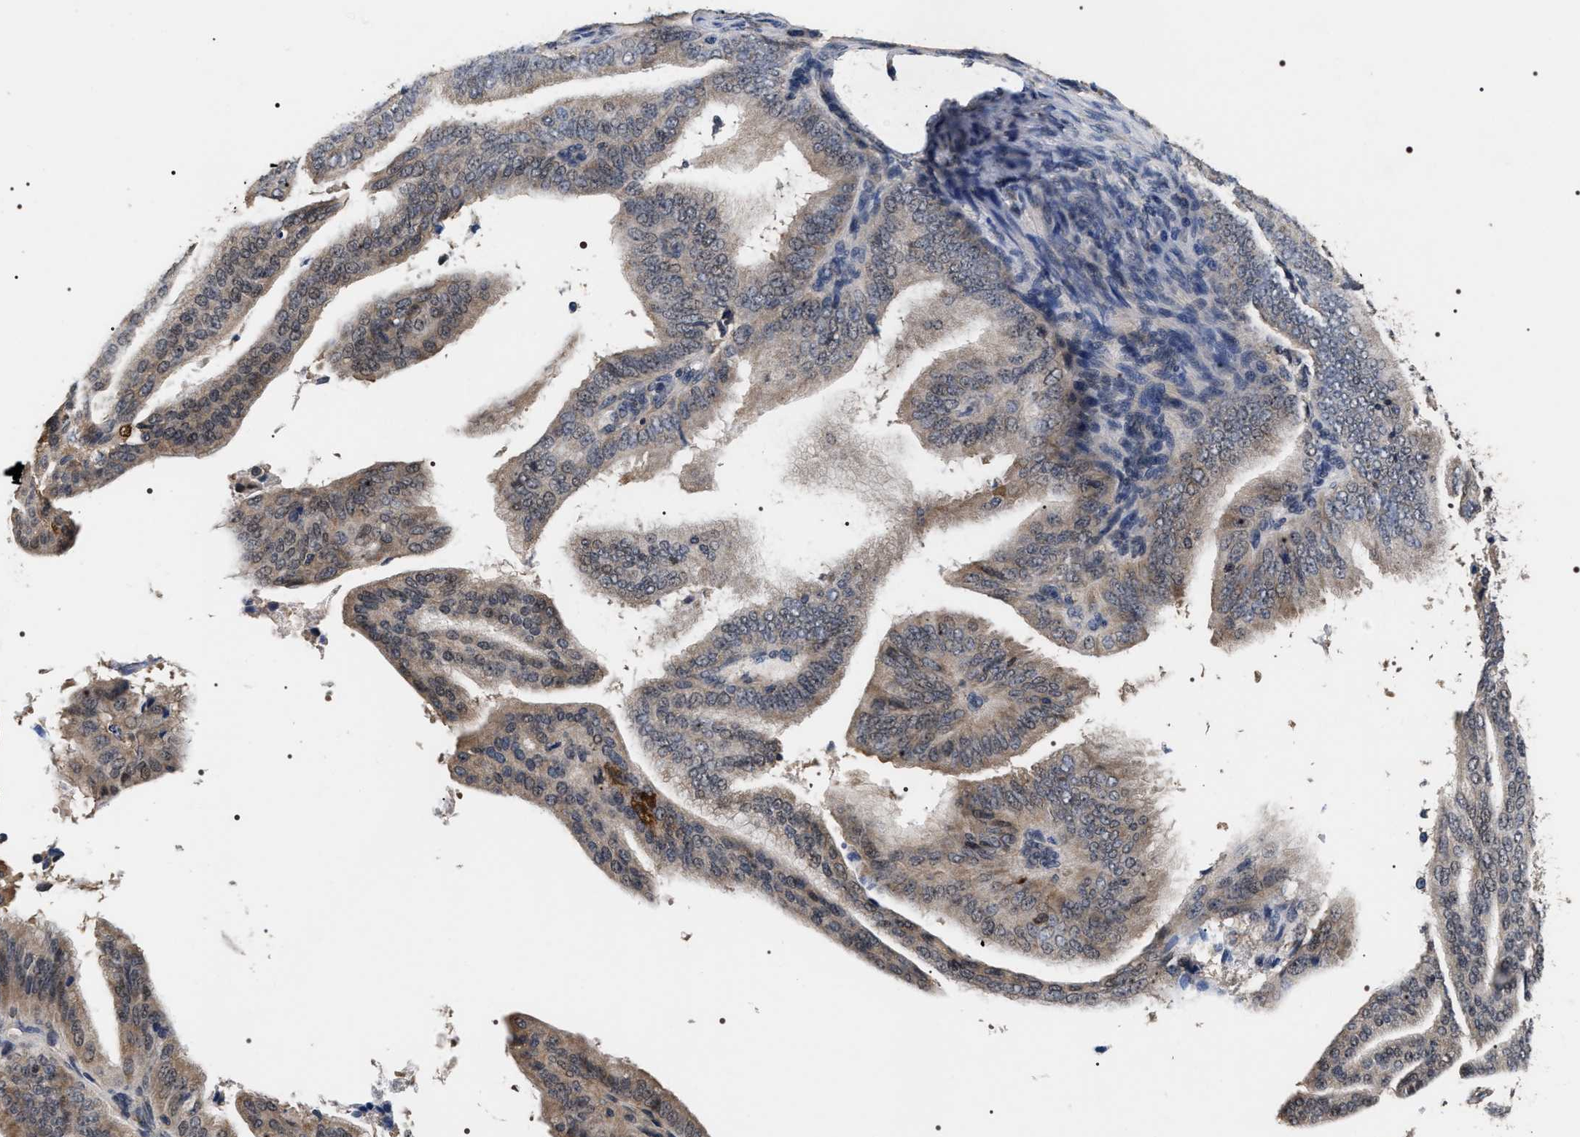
{"staining": {"intensity": "weak", "quantity": "25%-75%", "location": "cytoplasmic/membranous,nuclear"}, "tissue": "endometrial cancer", "cell_type": "Tumor cells", "image_type": "cancer", "snomed": [{"axis": "morphology", "description": "Adenocarcinoma, NOS"}, {"axis": "topography", "description": "Endometrium"}], "caption": "Immunohistochemical staining of human endometrial cancer shows low levels of weak cytoplasmic/membranous and nuclear protein positivity in approximately 25%-75% of tumor cells. The staining was performed using DAB to visualize the protein expression in brown, while the nuclei were stained in blue with hematoxylin (Magnification: 20x).", "gene": "UPF3A", "patient": {"sex": "female", "age": 58}}